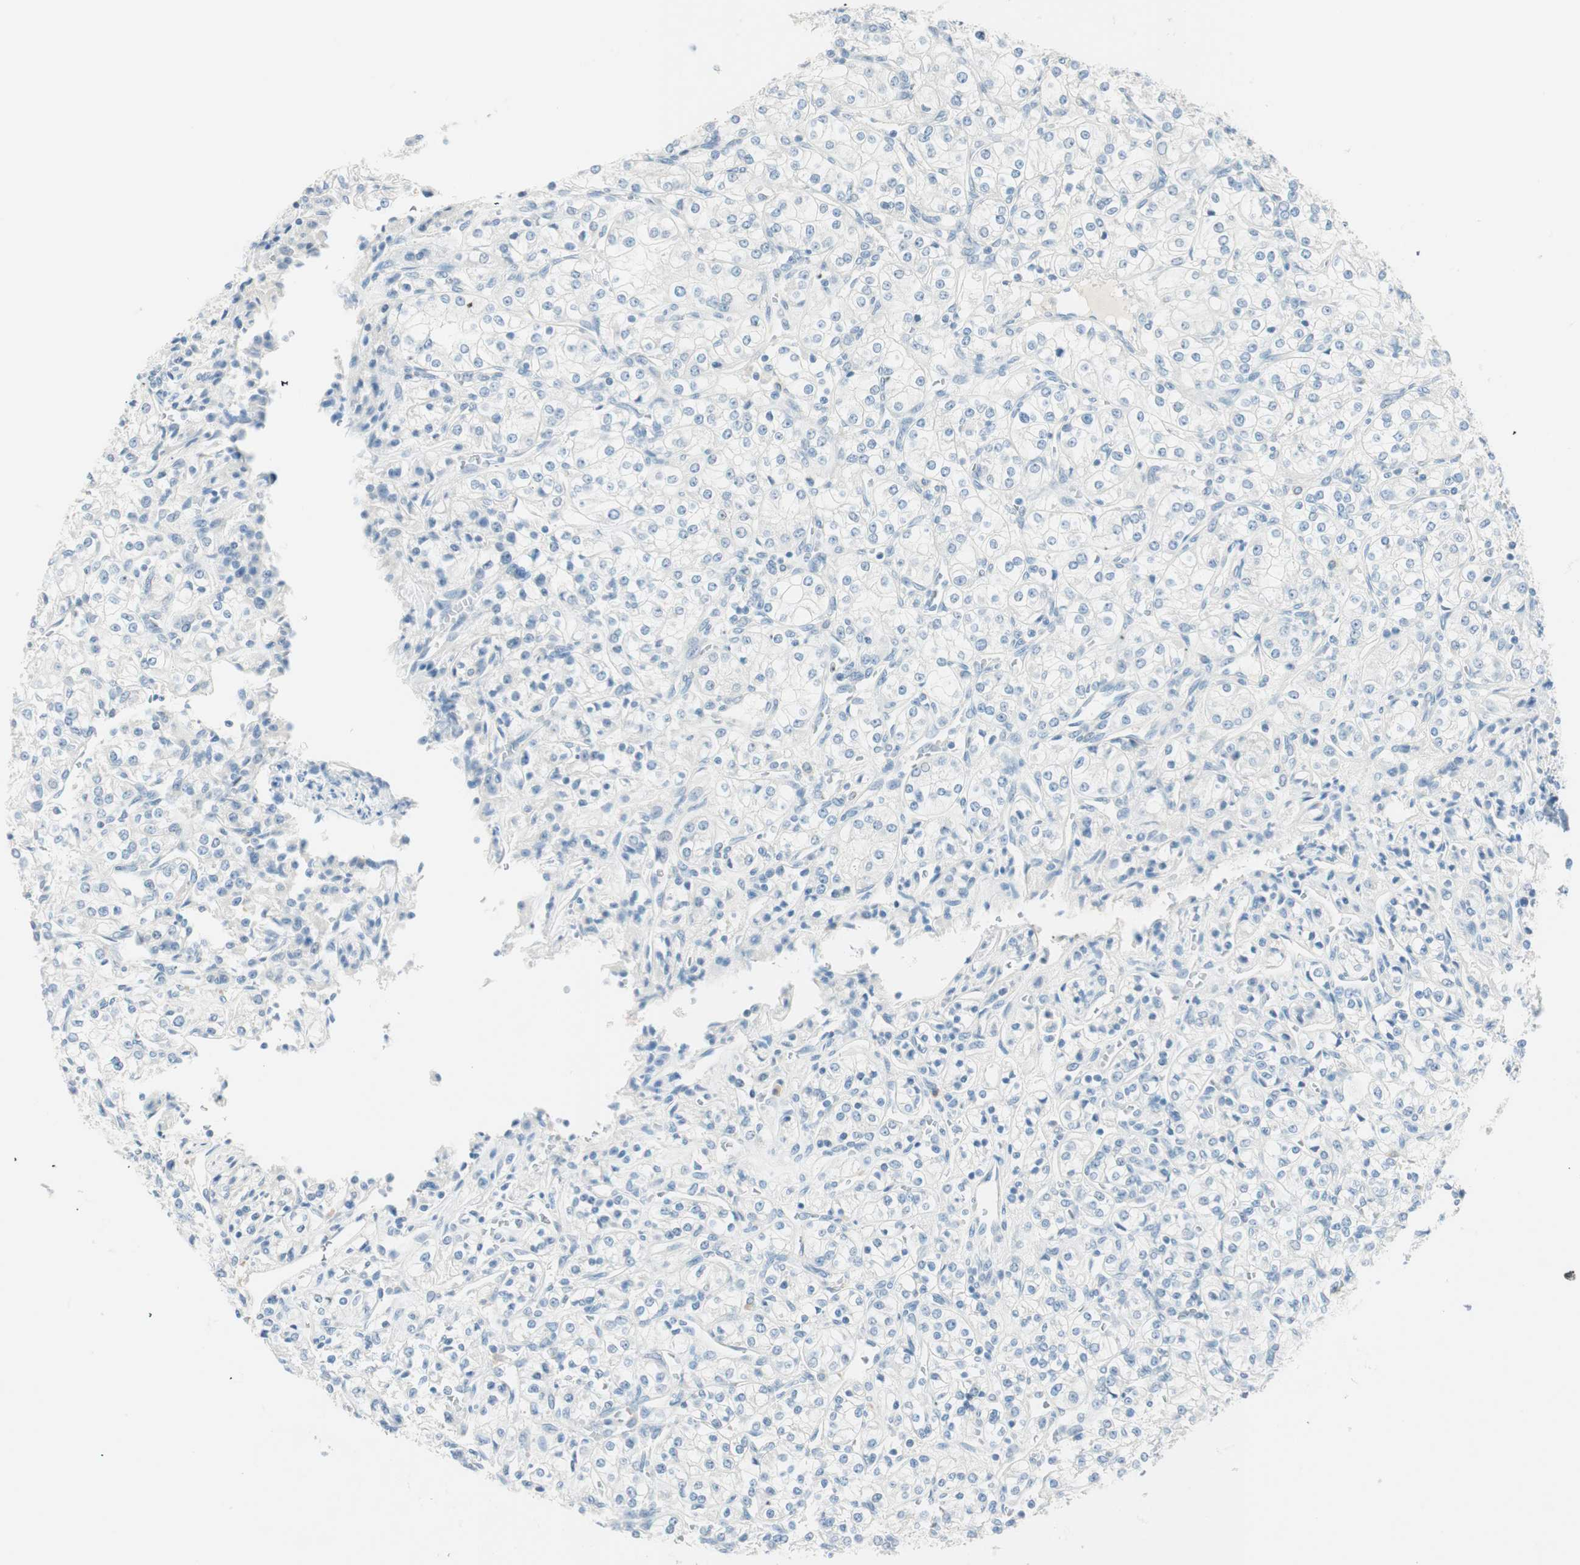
{"staining": {"intensity": "negative", "quantity": "none", "location": "none"}, "tissue": "renal cancer", "cell_type": "Tumor cells", "image_type": "cancer", "snomed": [{"axis": "morphology", "description": "Adenocarcinoma, NOS"}, {"axis": "topography", "description": "Kidney"}], "caption": "High magnification brightfield microscopy of renal cancer (adenocarcinoma) stained with DAB (brown) and counterstained with hematoxylin (blue): tumor cells show no significant positivity.", "gene": "HPGD", "patient": {"sex": "male", "age": 77}}